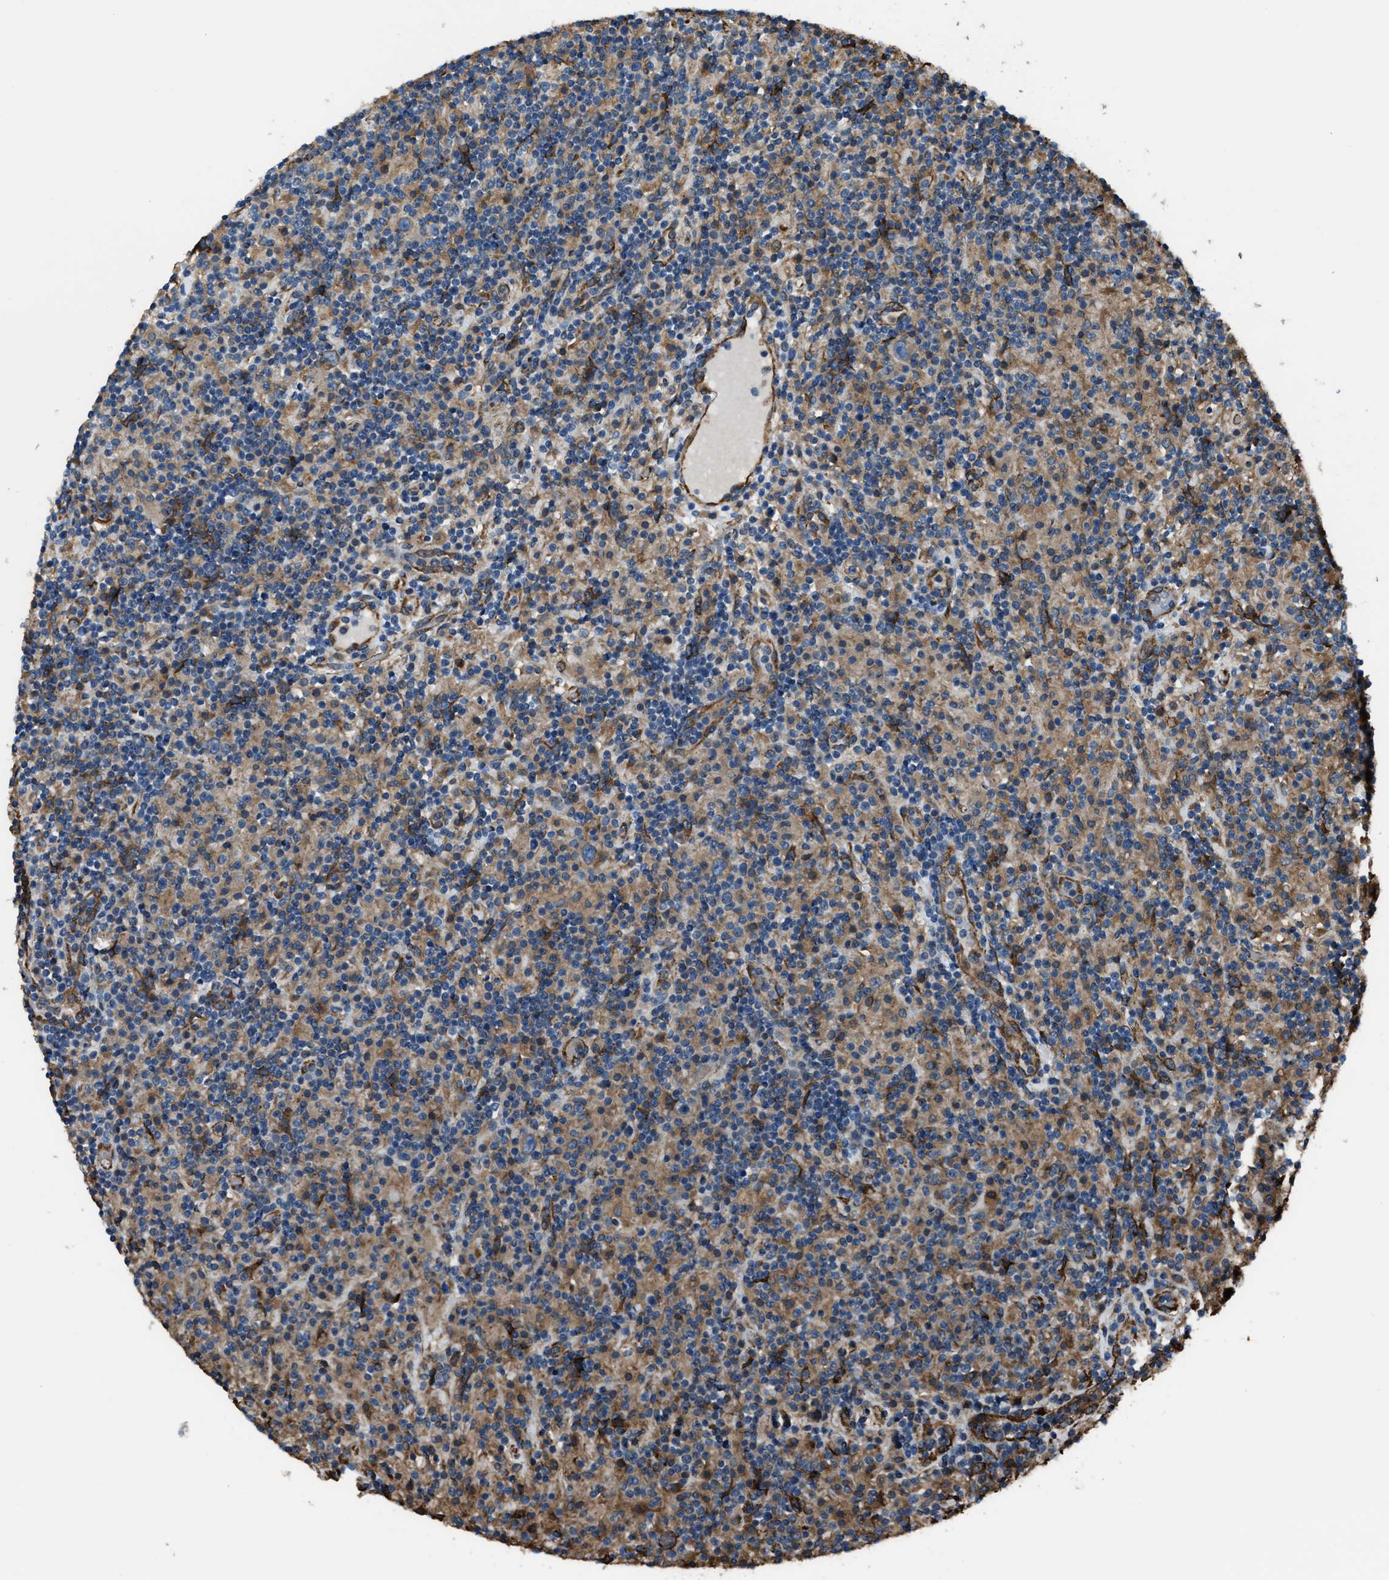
{"staining": {"intensity": "moderate", "quantity": ">75%", "location": "cytoplasmic/membranous"}, "tissue": "lymphoma", "cell_type": "Tumor cells", "image_type": "cancer", "snomed": [{"axis": "morphology", "description": "Hodgkin's disease, NOS"}, {"axis": "topography", "description": "Lymph node"}], "caption": "Human Hodgkin's disease stained for a protein (brown) demonstrates moderate cytoplasmic/membranous positive positivity in approximately >75% of tumor cells.", "gene": "TRPC1", "patient": {"sex": "male", "age": 70}}